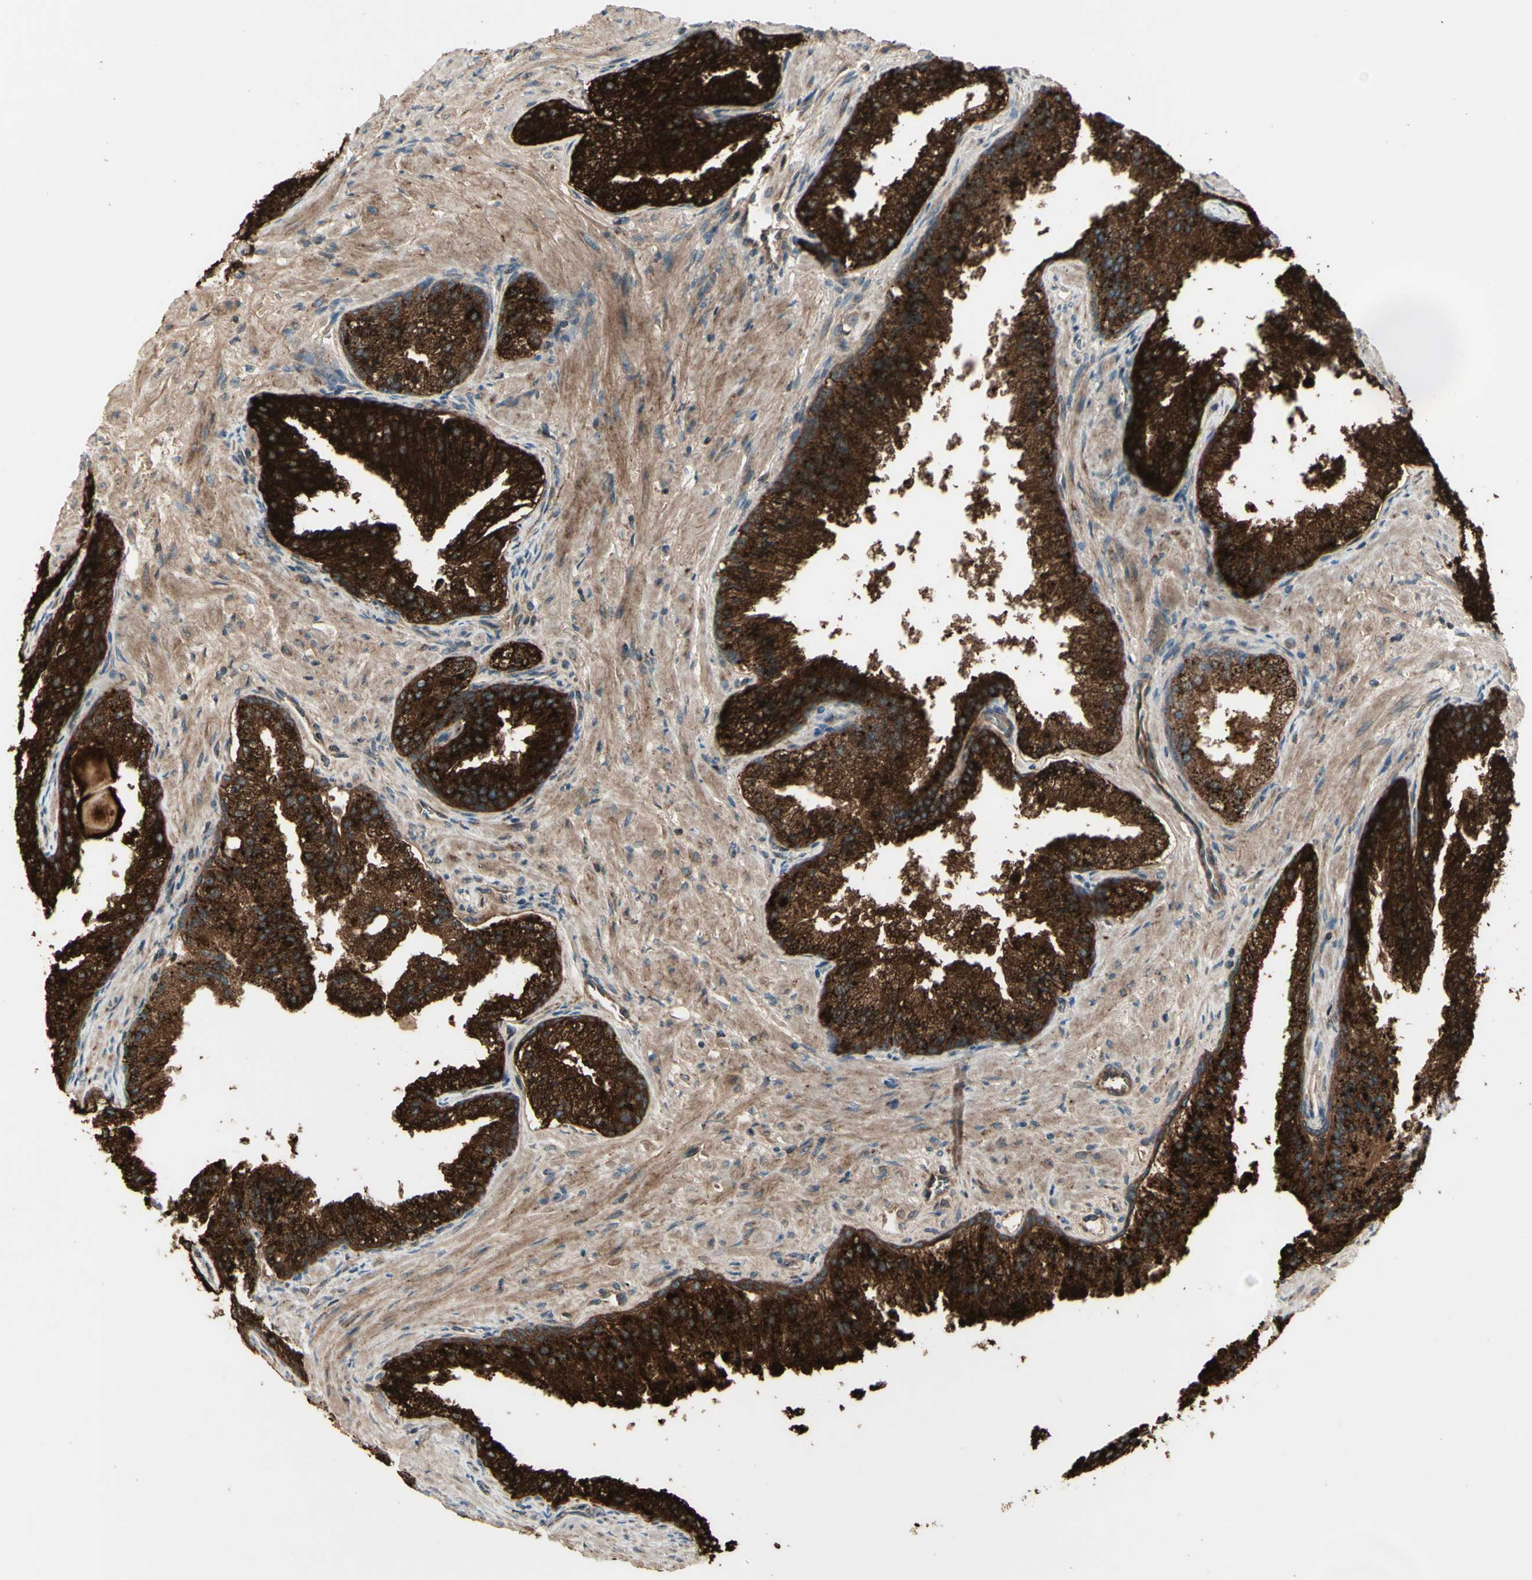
{"staining": {"intensity": "strong", "quantity": ">75%", "location": "cytoplasmic/membranous"}, "tissue": "prostate cancer", "cell_type": "Tumor cells", "image_type": "cancer", "snomed": [{"axis": "morphology", "description": "Adenocarcinoma, High grade"}, {"axis": "topography", "description": "Prostate"}], "caption": "The micrograph reveals immunohistochemical staining of prostate cancer (high-grade adenocarcinoma). There is strong cytoplasmic/membranous staining is seen in about >75% of tumor cells.", "gene": "OSTM1", "patient": {"sex": "male", "age": 58}}